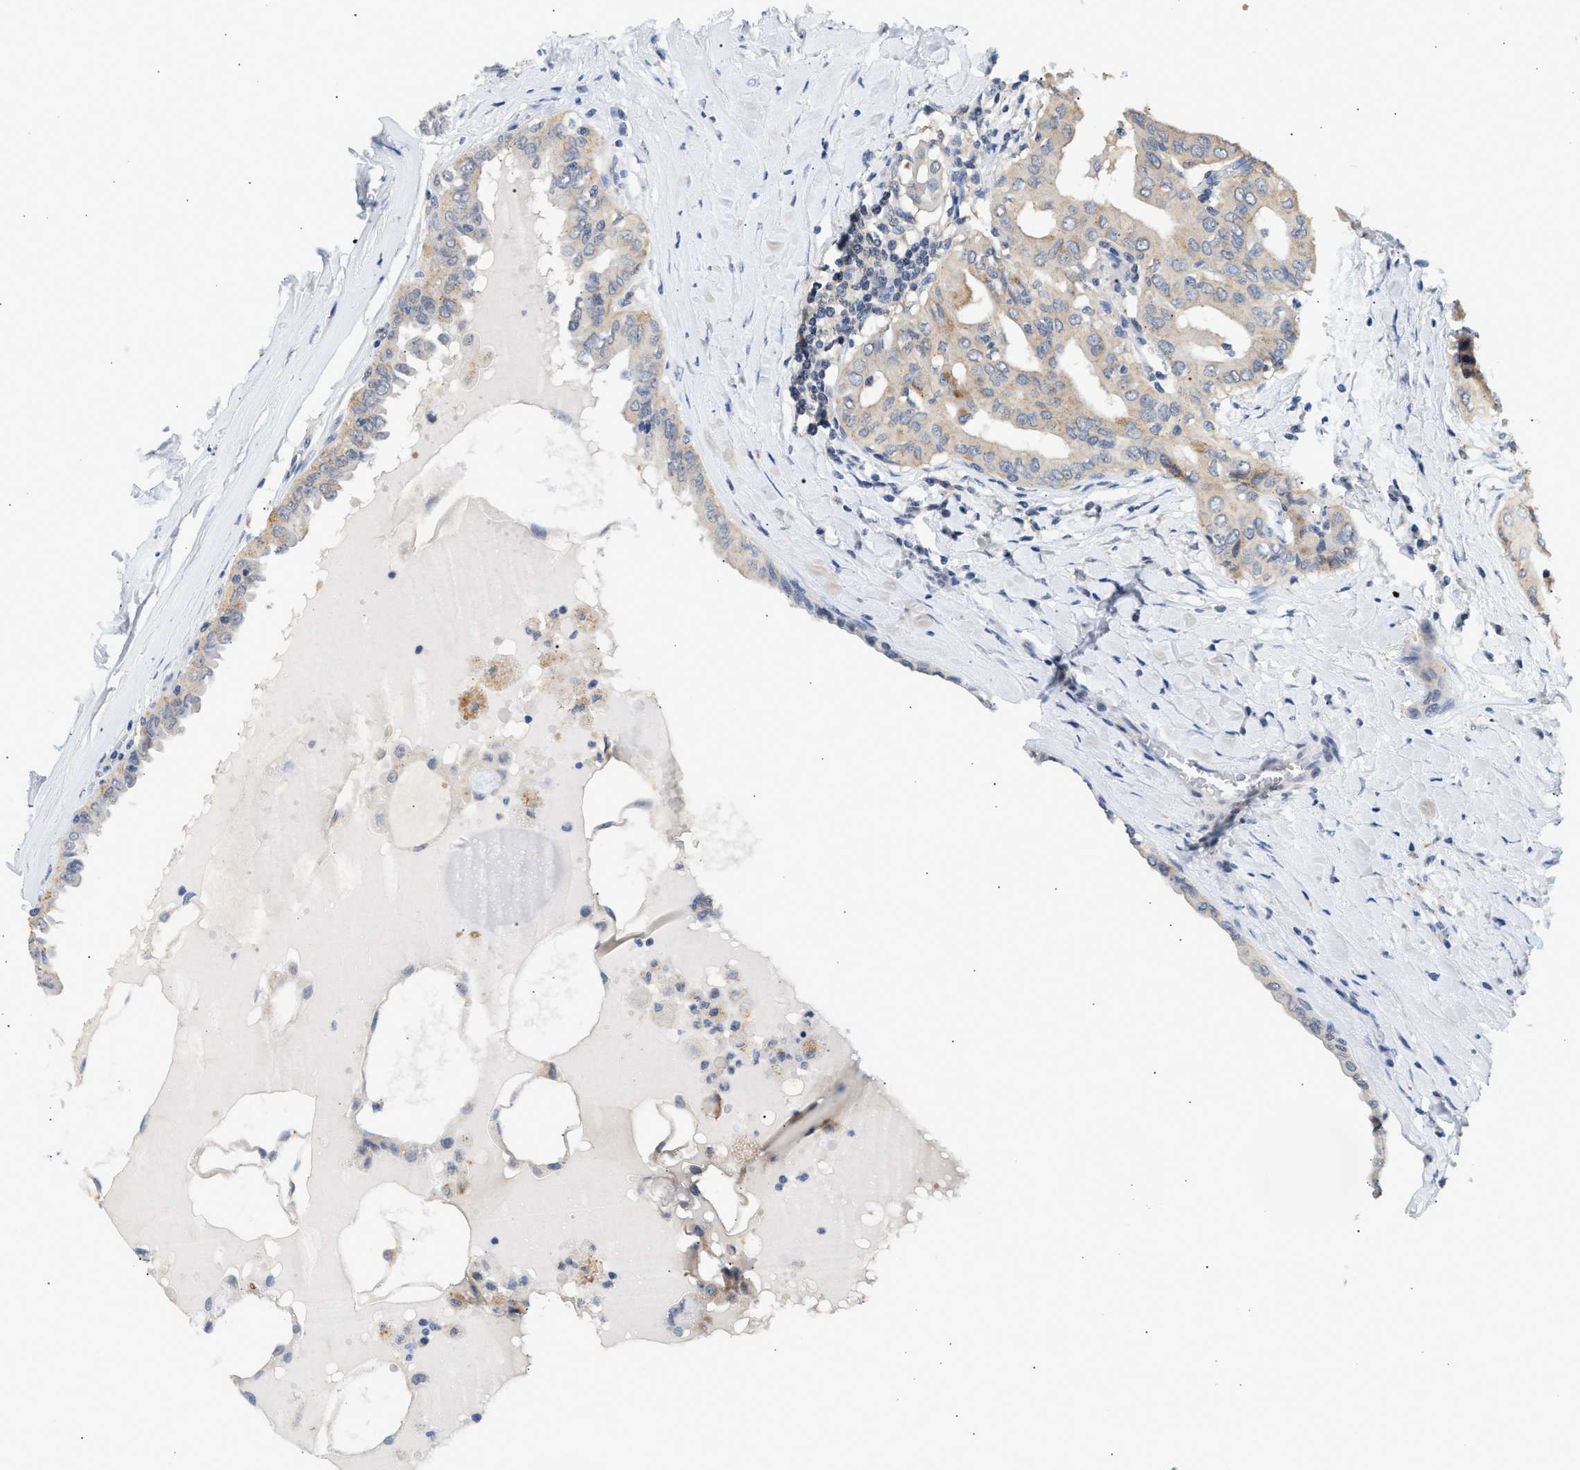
{"staining": {"intensity": "weak", "quantity": "<25%", "location": "cytoplasmic/membranous"}, "tissue": "thyroid cancer", "cell_type": "Tumor cells", "image_type": "cancer", "snomed": [{"axis": "morphology", "description": "Papillary adenocarcinoma, NOS"}, {"axis": "topography", "description": "Thyroid gland"}], "caption": "IHC histopathology image of thyroid cancer stained for a protein (brown), which demonstrates no positivity in tumor cells.", "gene": "PPM1L", "patient": {"sex": "male", "age": 33}}